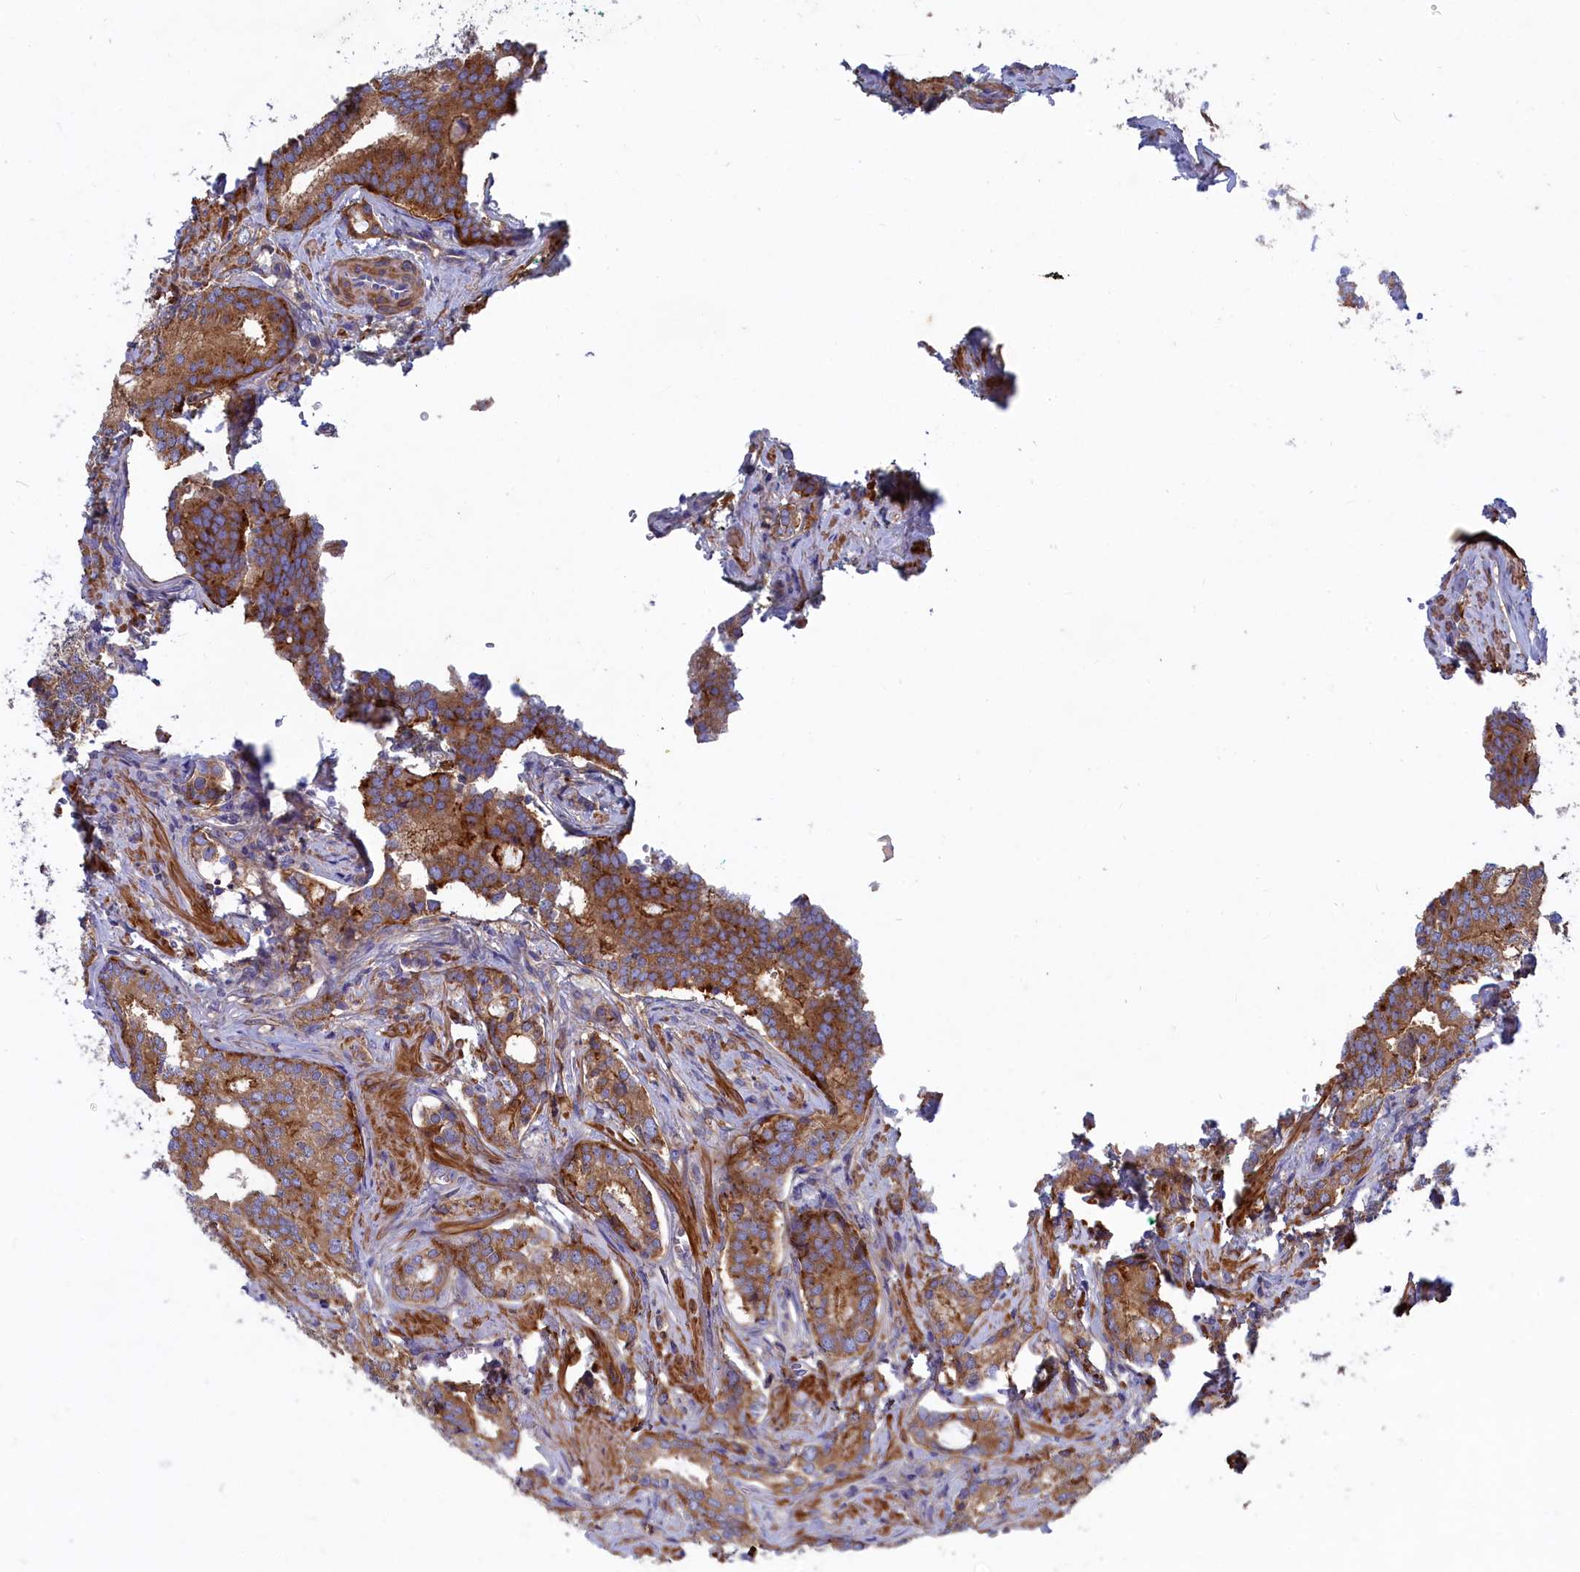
{"staining": {"intensity": "moderate", "quantity": ">75%", "location": "cytoplasmic/membranous"}, "tissue": "prostate cancer", "cell_type": "Tumor cells", "image_type": "cancer", "snomed": [{"axis": "morphology", "description": "Adenocarcinoma, High grade"}, {"axis": "topography", "description": "Prostate"}], "caption": "About >75% of tumor cells in prostate high-grade adenocarcinoma demonstrate moderate cytoplasmic/membranous protein positivity as visualized by brown immunohistochemical staining.", "gene": "SCAMP4", "patient": {"sex": "male", "age": 63}}